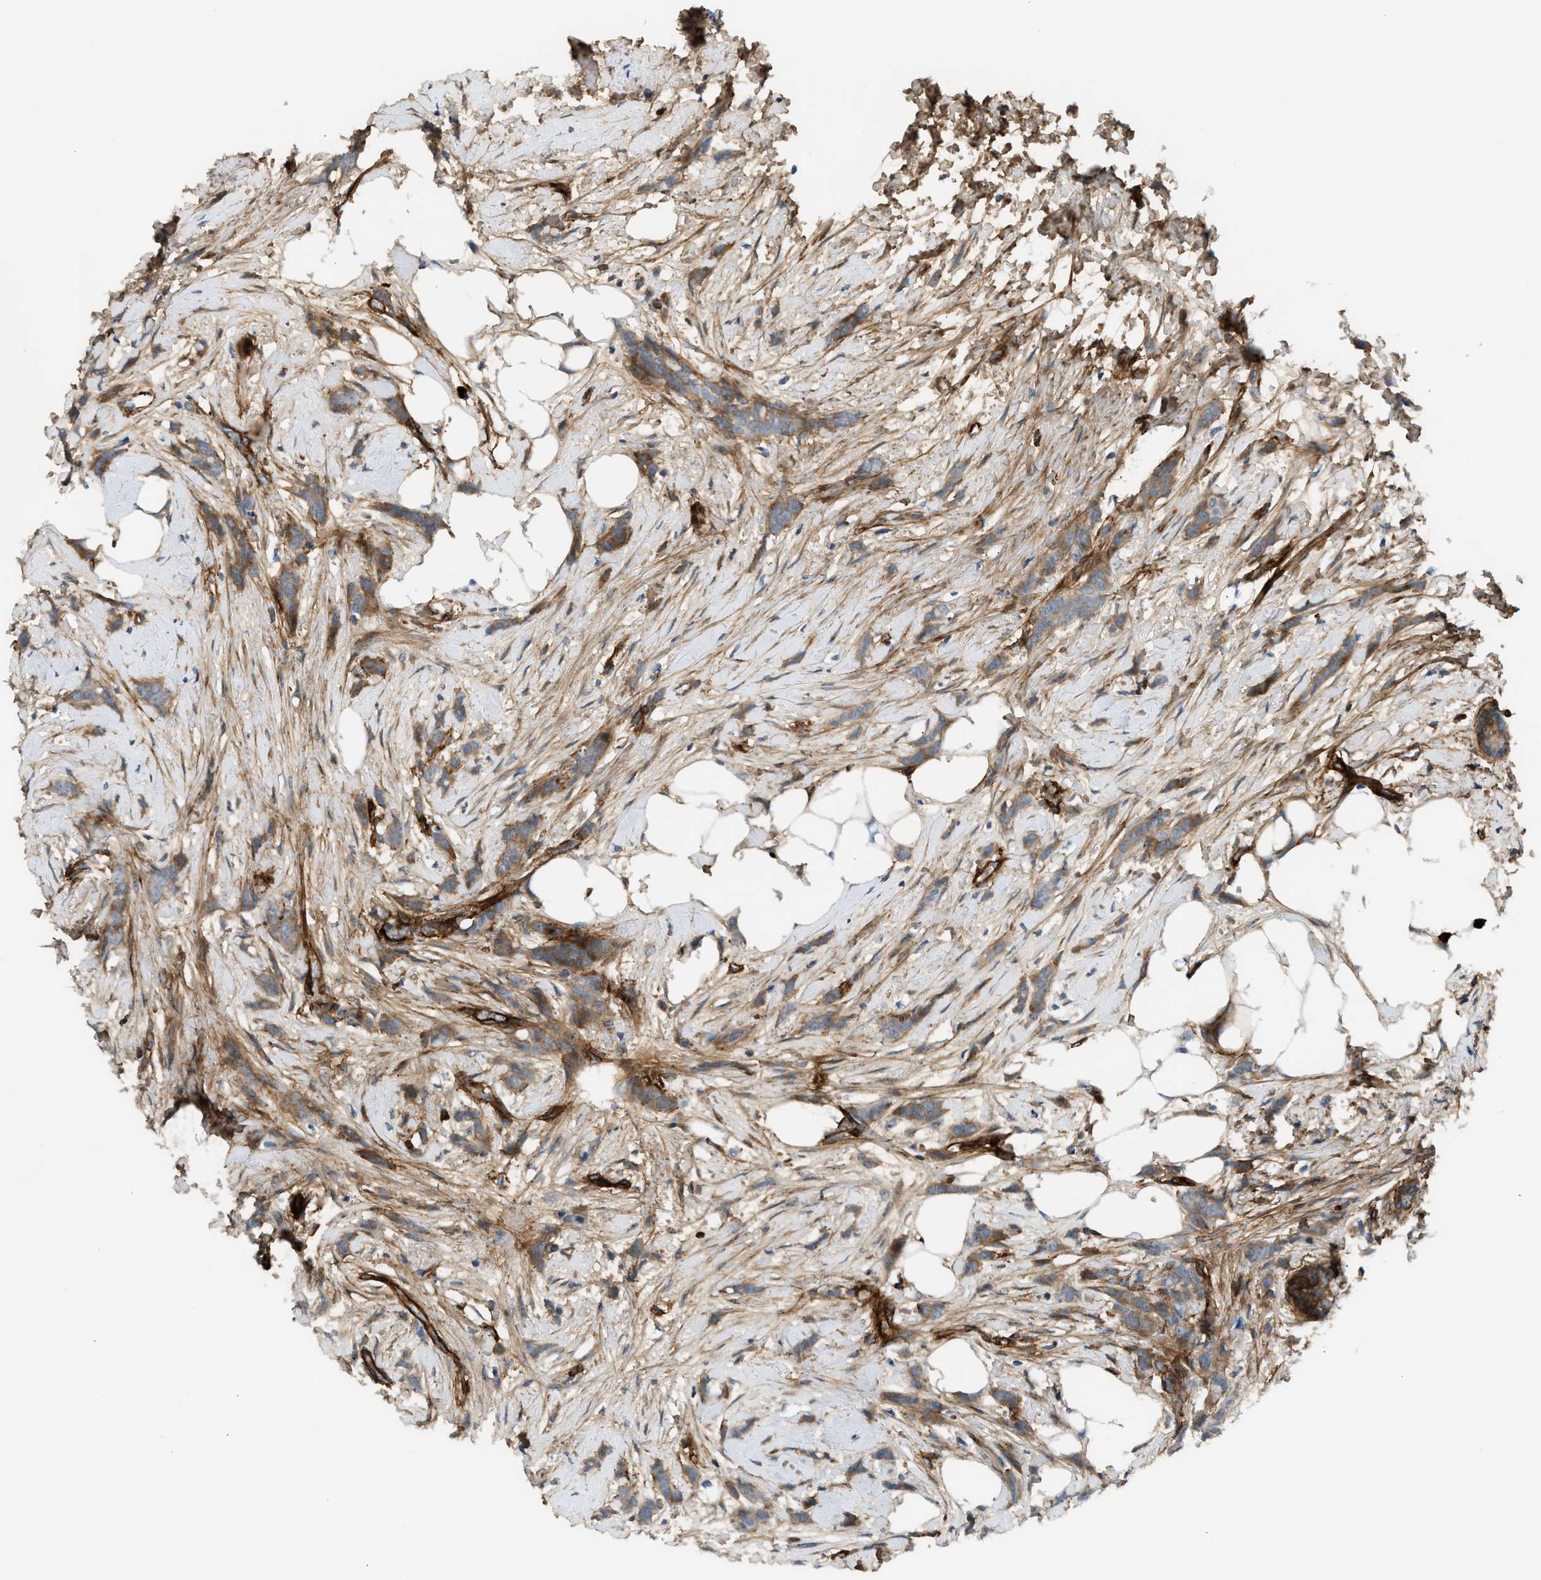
{"staining": {"intensity": "moderate", "quantity": ">75%", "location": "cytoplasmic/membranous"}, "tissue": "breast cancer", "cell_type": "Tumor cells", "image_type": "cancer", "snomed": [{"axis": "morphology", "description": "Lobular carcinoma, in situ"}, {"axis": "morphology", "description": "Lobular carcinoma"}, {"axis": "topography", "description": "Breast"}], "caption": "A brown stain highlights moderate cytoplasmic/membranous expression of a protein in breast cancer tumor cells.", "gene": "EDNRA", "patient": {"sex": "female", "age": 41}}